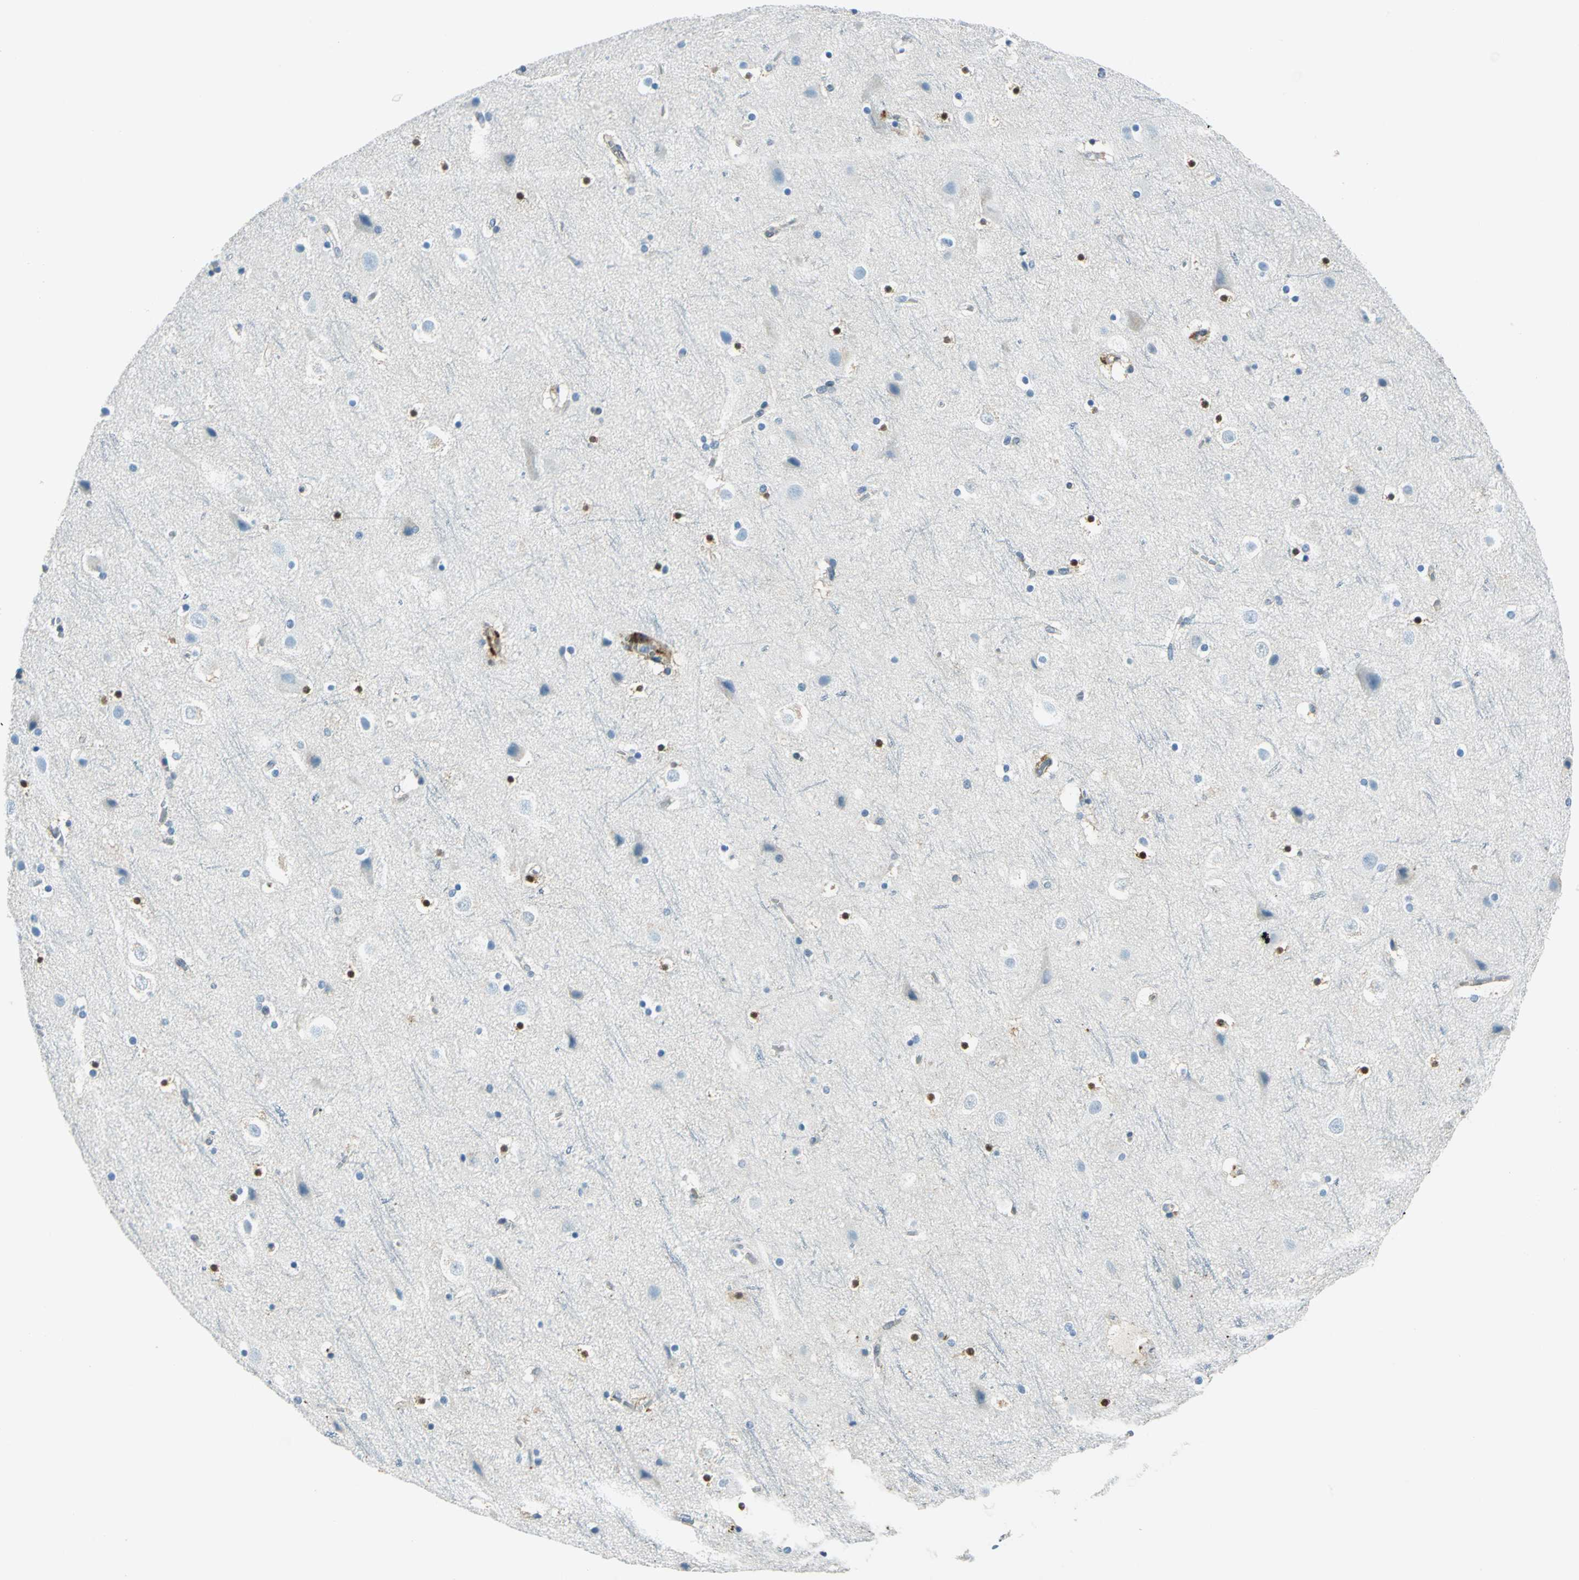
{"staining": {"intensity": "moderate", "quantity": "<25%", "location": "cytoplasmic/membranous"}, "tissue": "cerebral cortex", "cell_type": "Endothelial cells", "image_type": "normal", "snomed": [{"axis": "morphology", "description": "Normal tissue, NOS"}, {"axis": "topography", "description": "Cerebral cortex"}], "caption": "Brown immunohistochemical staining in unremarkable human cerebral cortex shows moderate cytoplasmic/membranous expression in about <25% of endothelial cells. (Stains: DAB (3,3'-diaminobenzidine) in brown, nuclei in blue, Microscopy: brightfield microscopy at high magnification).", "gene": "HSPB1", "patient": {"sex": "male", "age": 45}}